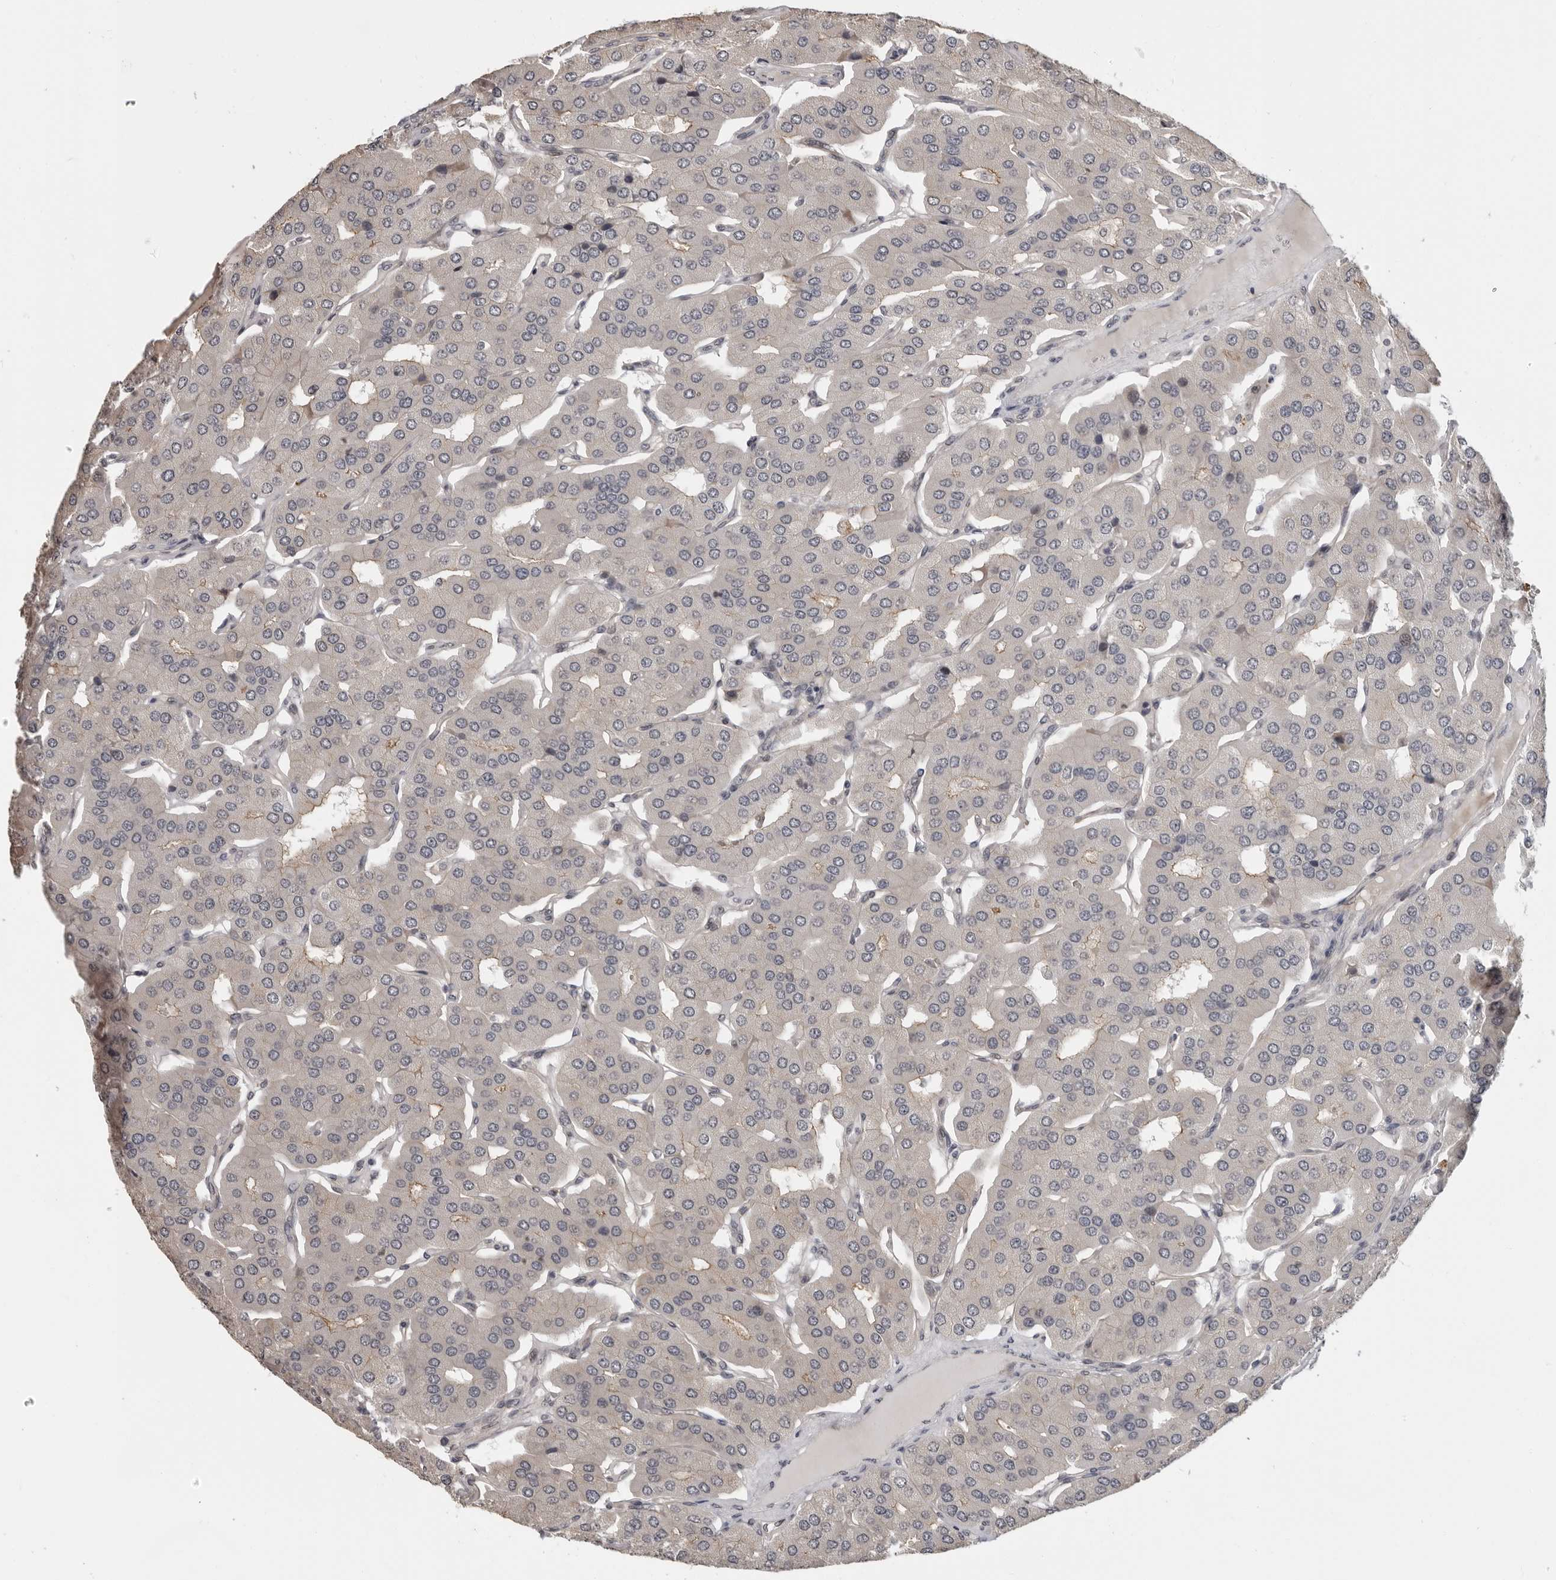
{"staining": {"intensity": "weak", "quantity": "<25%", "location": "cytoplasmic/membranous"}, "tissue": "parathyroid gland", "cell_type": "Glandular cells", "image_type": "normal", "snomed": [{"axis": "morphology", "description": "Normal tissue, NOS"}, {"axis": "morphology", "description": "Adenoma, NOS"}, {"axis": "topography", "description": "Parathyroid gland"}], "caption": "Immunohistochemistry micrograph of benign parathyroid gland: human parathyroid gland stained with DAB (3,3'-diaminobenzidine) demonstrates no significant protein staining in glandular cells. The staining is performed using DAB (3,3'-diaminobenzidine) brown chromogen with nuclei counter-stained in using hematoxylin.", "gene": "PRRX2", "patient": {"sex": "female", "age": 86}}